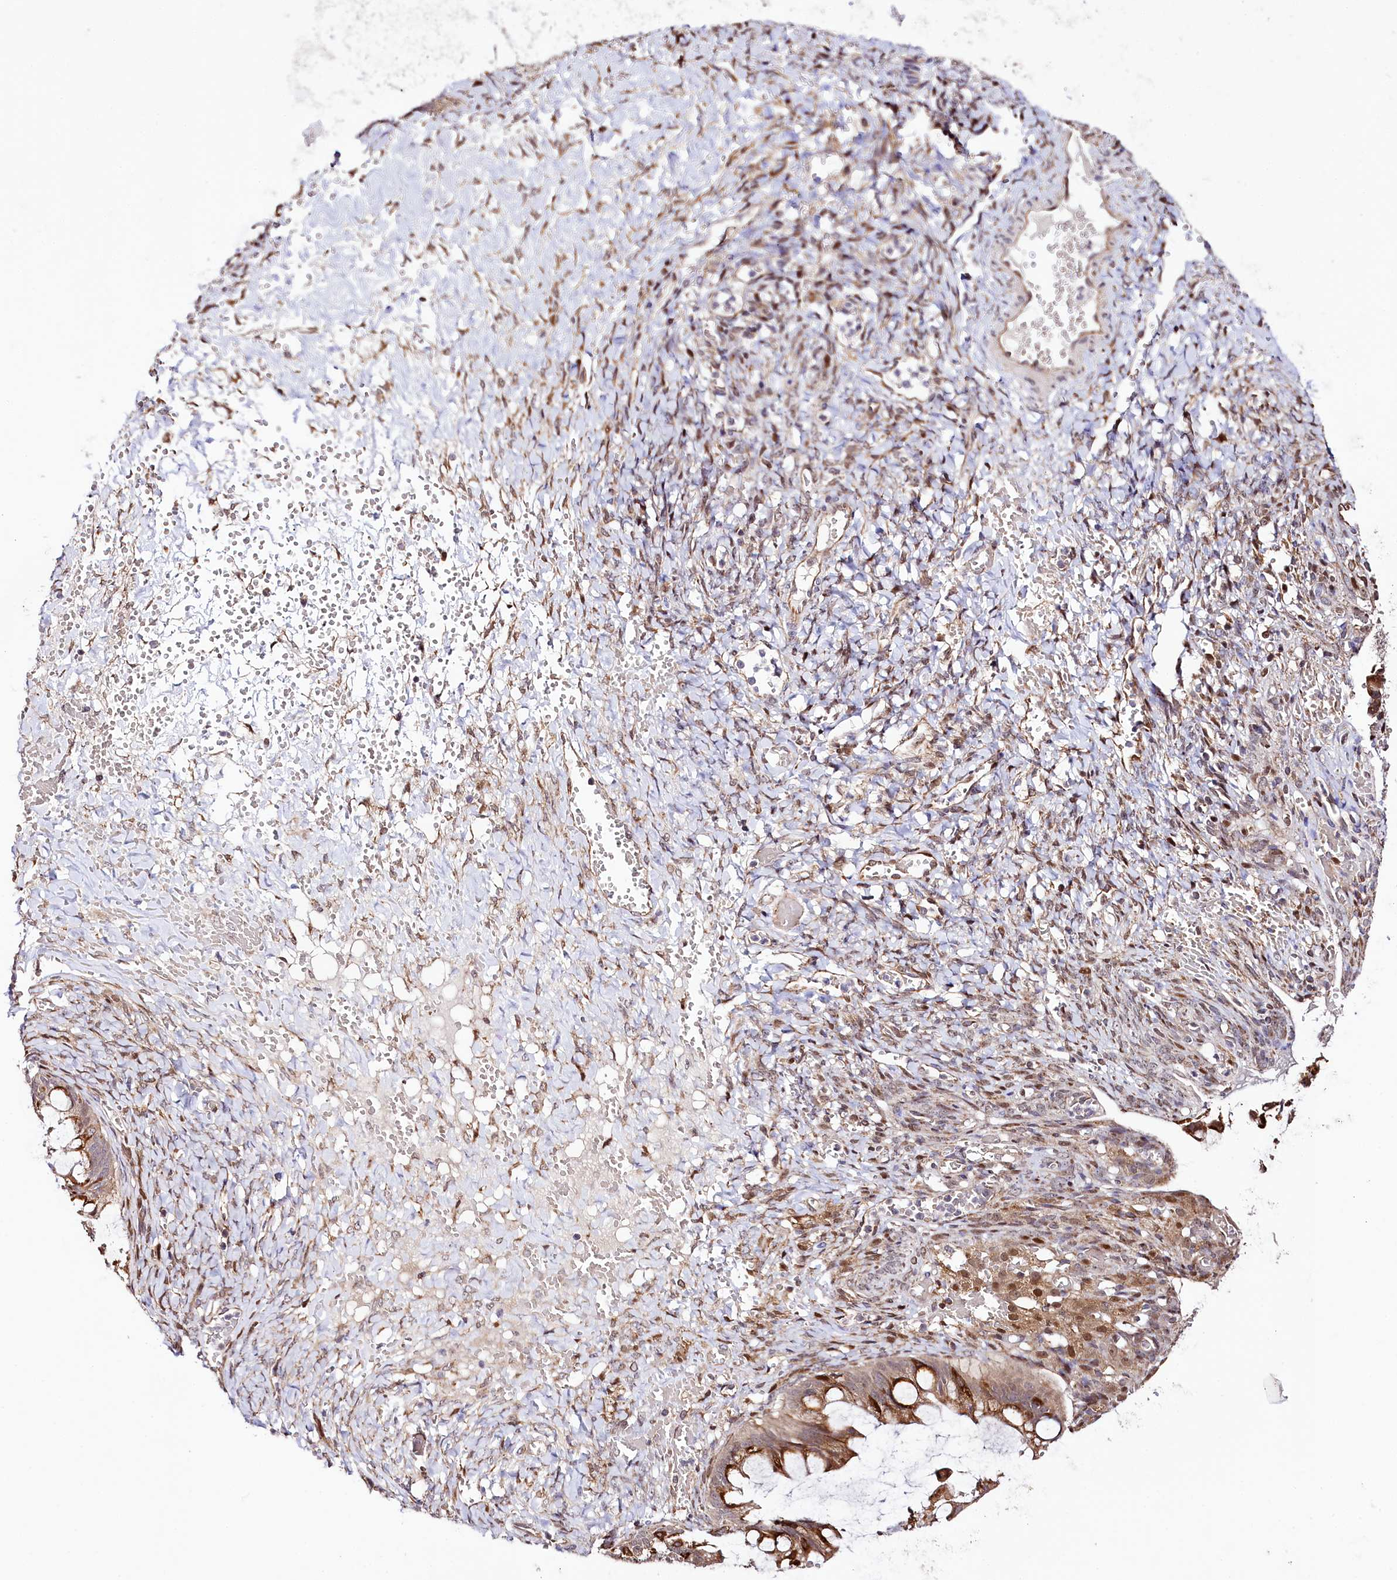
{"staining": {"intensity": "moderate", "quantity": "<25%", "location": "cytoplasmic/membranous"}, "tissue": "ovarian cancer", "cell_type": "Tumor cells", "image_type": "cancer", "snomed": [{"axis": "morphology", "description": "Cystadenocarcinoma, mucinous, NOS"}, {"axis": "topography", "description": "Ovary"}], "caption": "This is a photomicrograph of immunohistochemistry (IHC) staining of mucinous cystadenocarcinoma (ovarian), which shows moderate staining in the cytoplasmic/membranous of tumor cells.", "gene": "CUTC", "patient": {"sex": "female", "age": 73}}